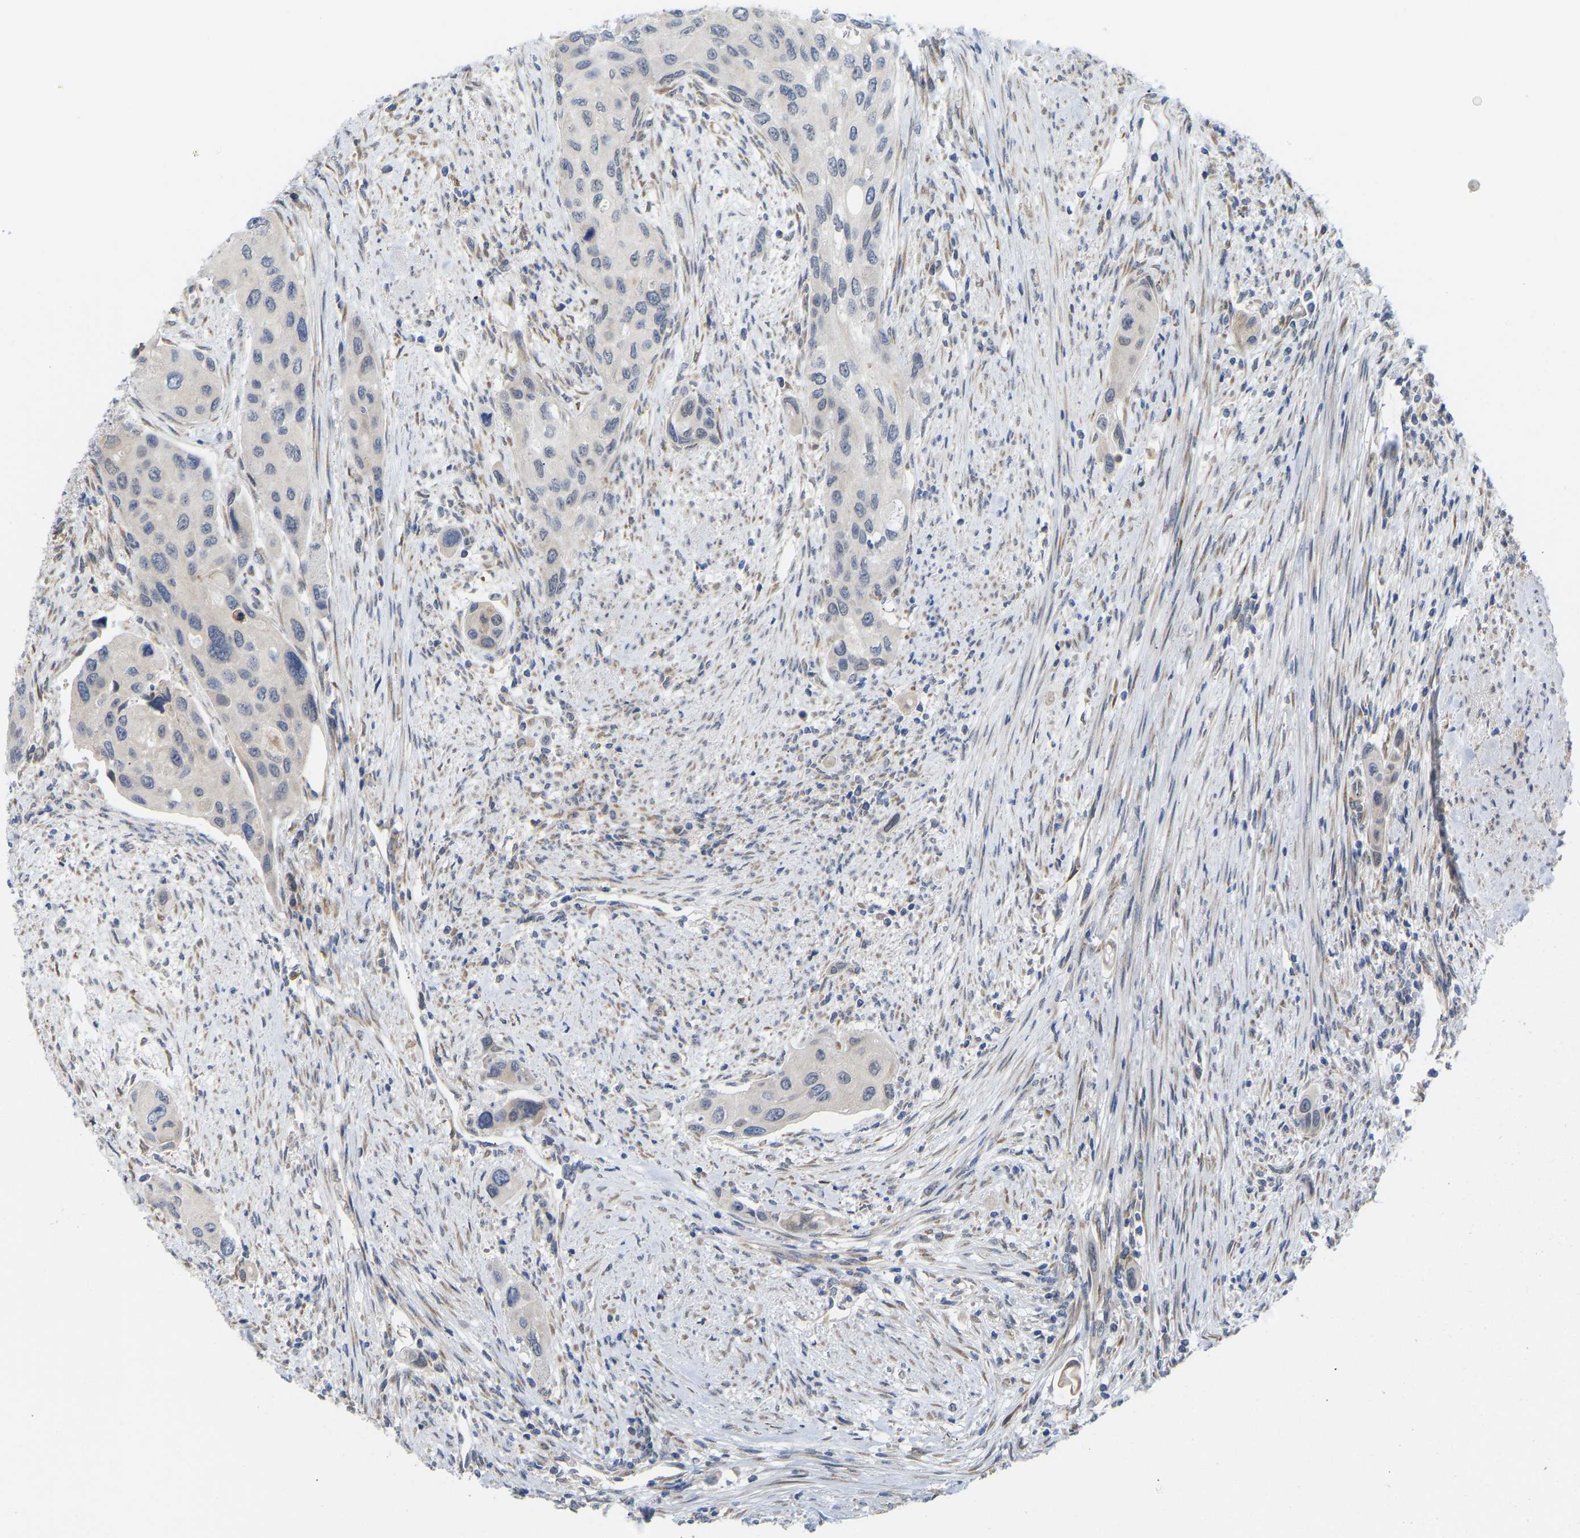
{"staining": {"intensity": "negative", "quantity": "none", "location": "none"}, "tissue": "urothelial cancer", "cell_type": "Tumor cells", "image_type": "cancer", "snomed": [{"axis": "morphology", "description": "Urothelial carcinoma, High grade"}, {"axis": "topography", "description": "Urinary bladder"}], "caption": "An immunohistochemistry (IHC) image of urothelial carcinoma (high-grade) is shown. There is no staining in tumor cells of urothelial carcinoma (high-grade).", "gene": "BEND3", "patient": {"sex": "female", "age": 56}}